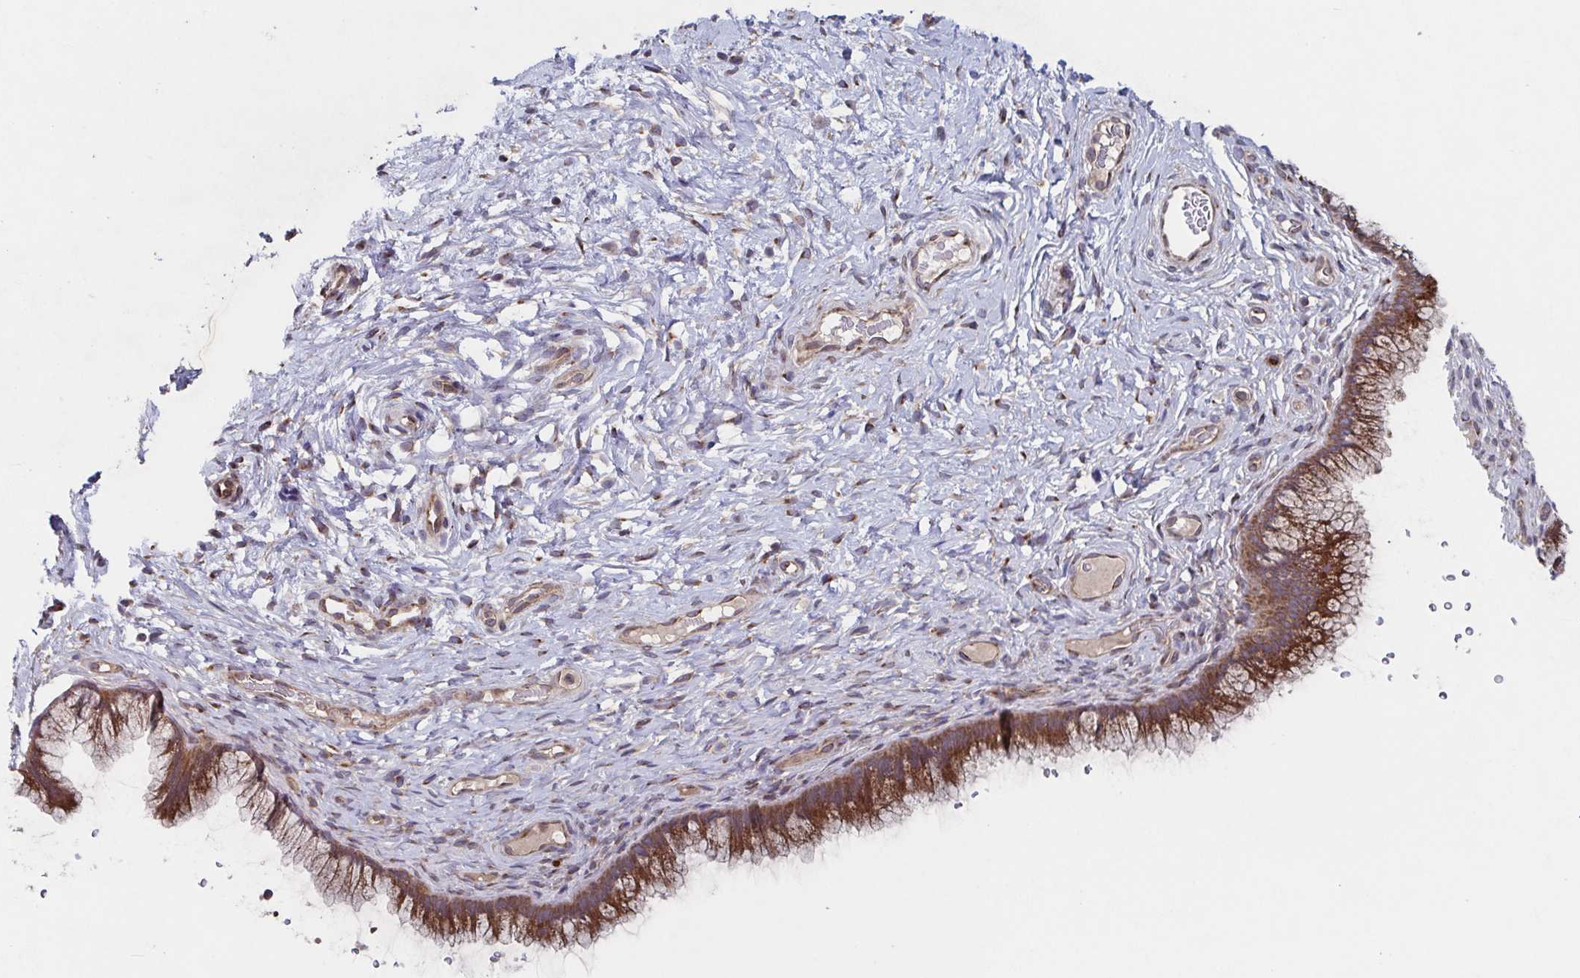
{"staining": {"intensity": "strong", "quantity": ">75%", "location": "cytoplasmic/membranous"}, "tissue": "cervix", "cell_type": "Glandular cells", "image_type": "normal", "snomed": [{"axis": "morphology", "description": "Normal tissue, NOS"}, {"axis": "topography", "description": "Cervix"}], "caption": "IHC image of unremarkable cervix stained for a protein (brown), which displays high levels of strong cytoplasmic/membranous expression in about >75% of glandular cells.", "gene": "COPB1", "patient": {"sex": "female", "age": 34}}